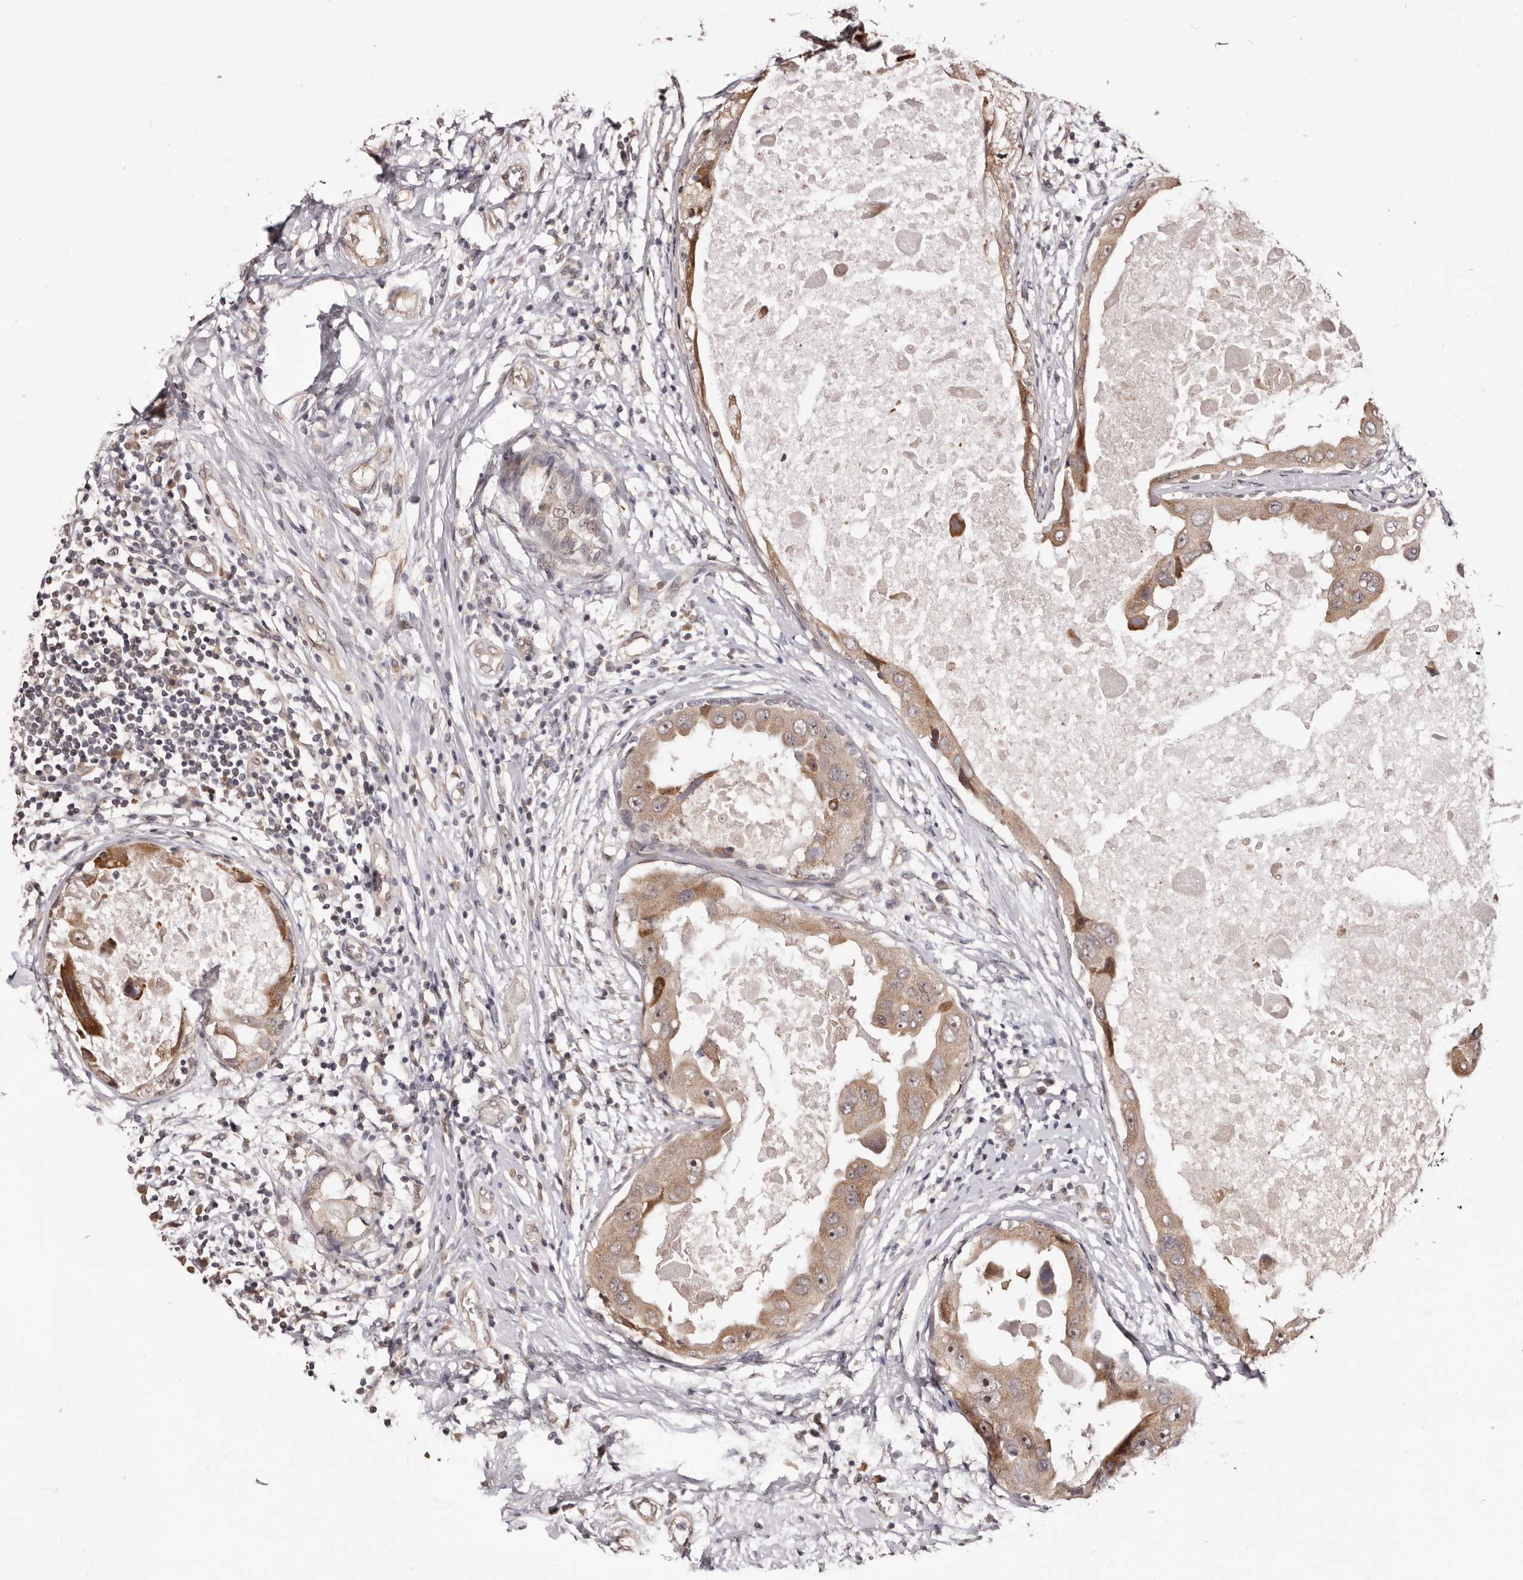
{"staining": {"intensity": "moderate", "quantity": ">75%", "location": "cytoplasmic/membranous,nuclear"}, "tissue": "breast cancer", "cell_type": "Tumor cells", "image_type": "cancer", "snomed": [{"axis": "morphology", "description": "Duct carcinoma"}, {"axis": "topography", "description": "Breast"}], "caption": "This image reveals IHC staining of breast invasive ductal carcinoma, with medium moderate cytoplasmic/membranous and nuclear staining in approximately >75% of tumor cells.", "gene": "NOL12", "patient": {"sex": "female", "age": 27}}